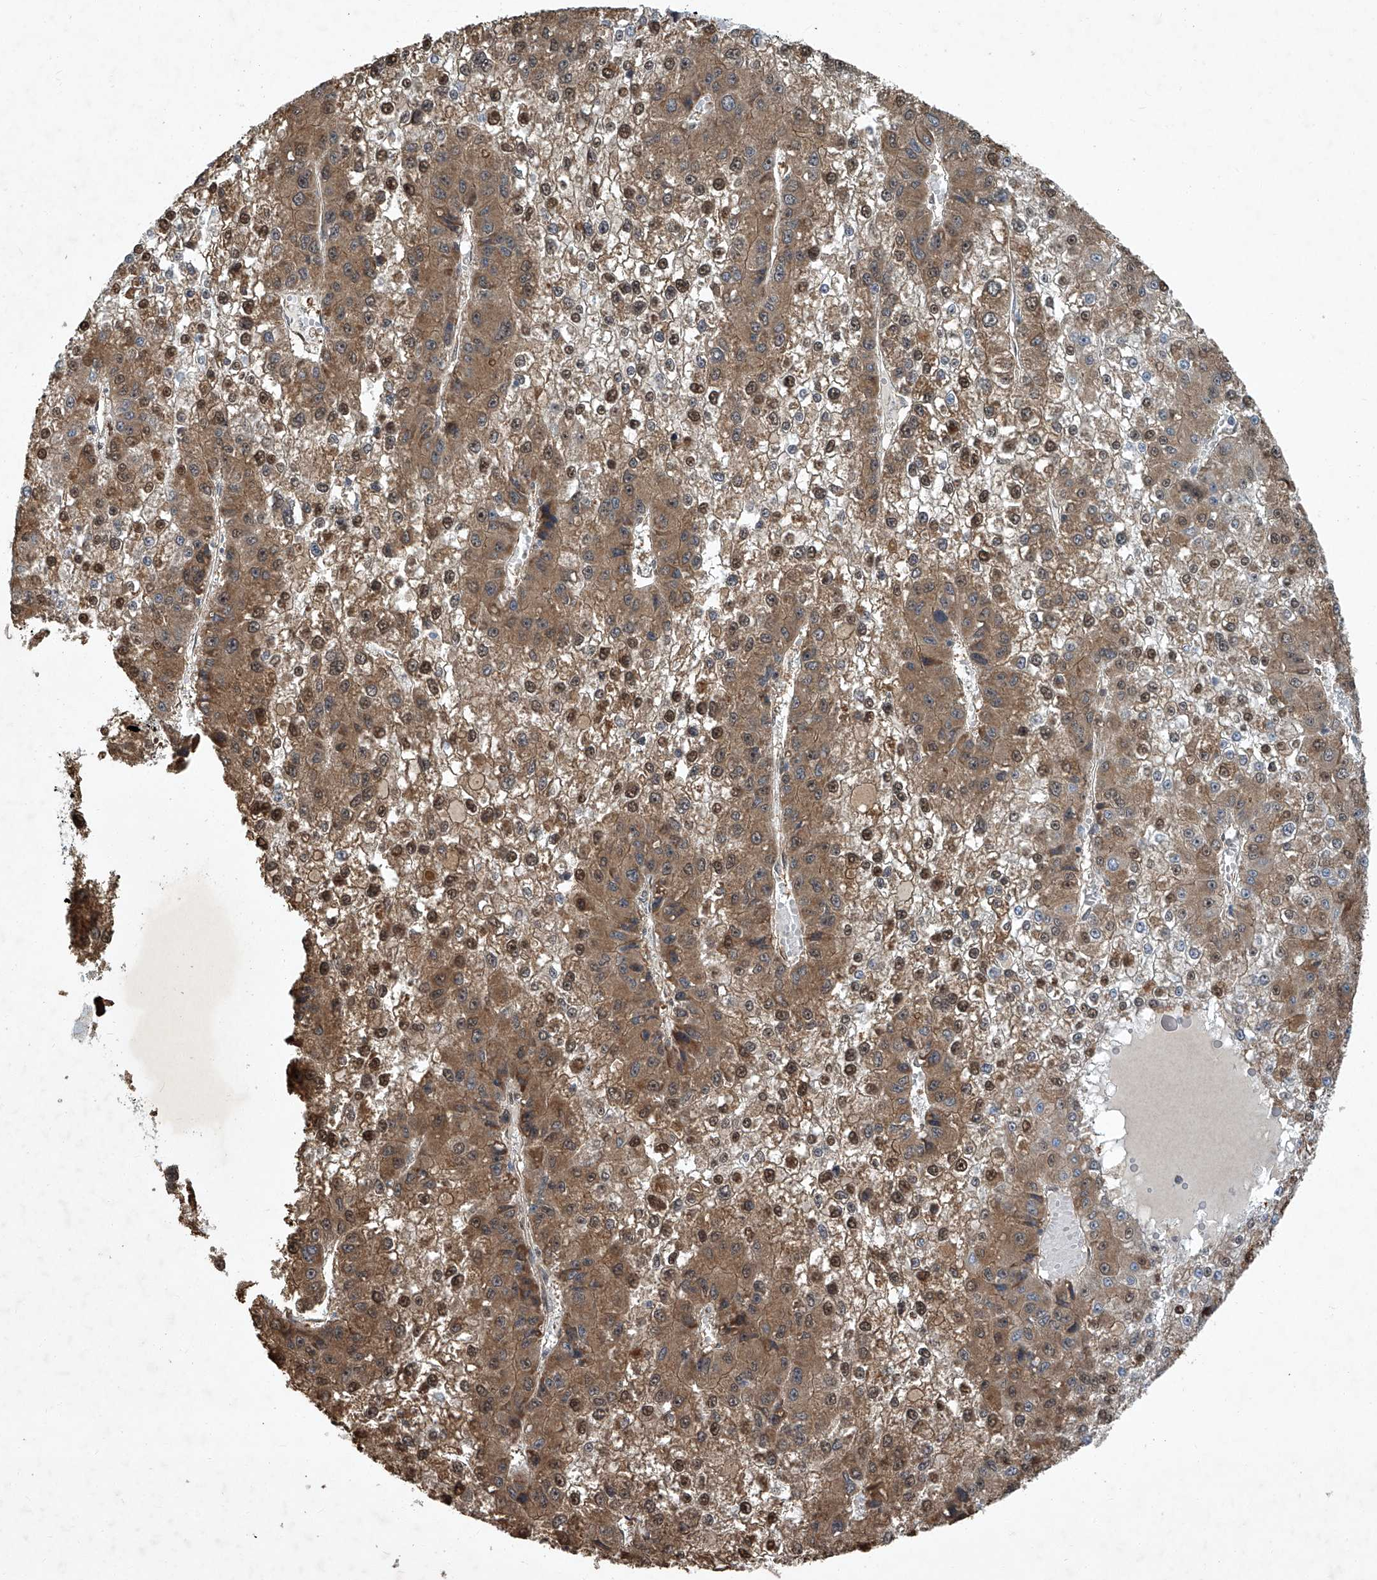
{"staining": {"intensity": "moderate", "quantity": ">75%", "location": "cytoplasmic/membranous,nuclear"}, "tissue": "liver cancer", "cell_type": "Tumor cells", "image_type": "cancer", "snomed": [{"axis": "morphology", "description": "Carcinoma, Hepatocellular, NOS"}, {"axis": "topography", "description": "Liver"}], "caption": "There is medium levels of moderate cytoplasmic/membranous and nuclear expression in tumor cells of hepatocellular carcinoma (liver), as demonstrated by immunohistochemical staining (brown color).", "gene": "GPR132", "patient": {"sex": "female", "age": 73}}